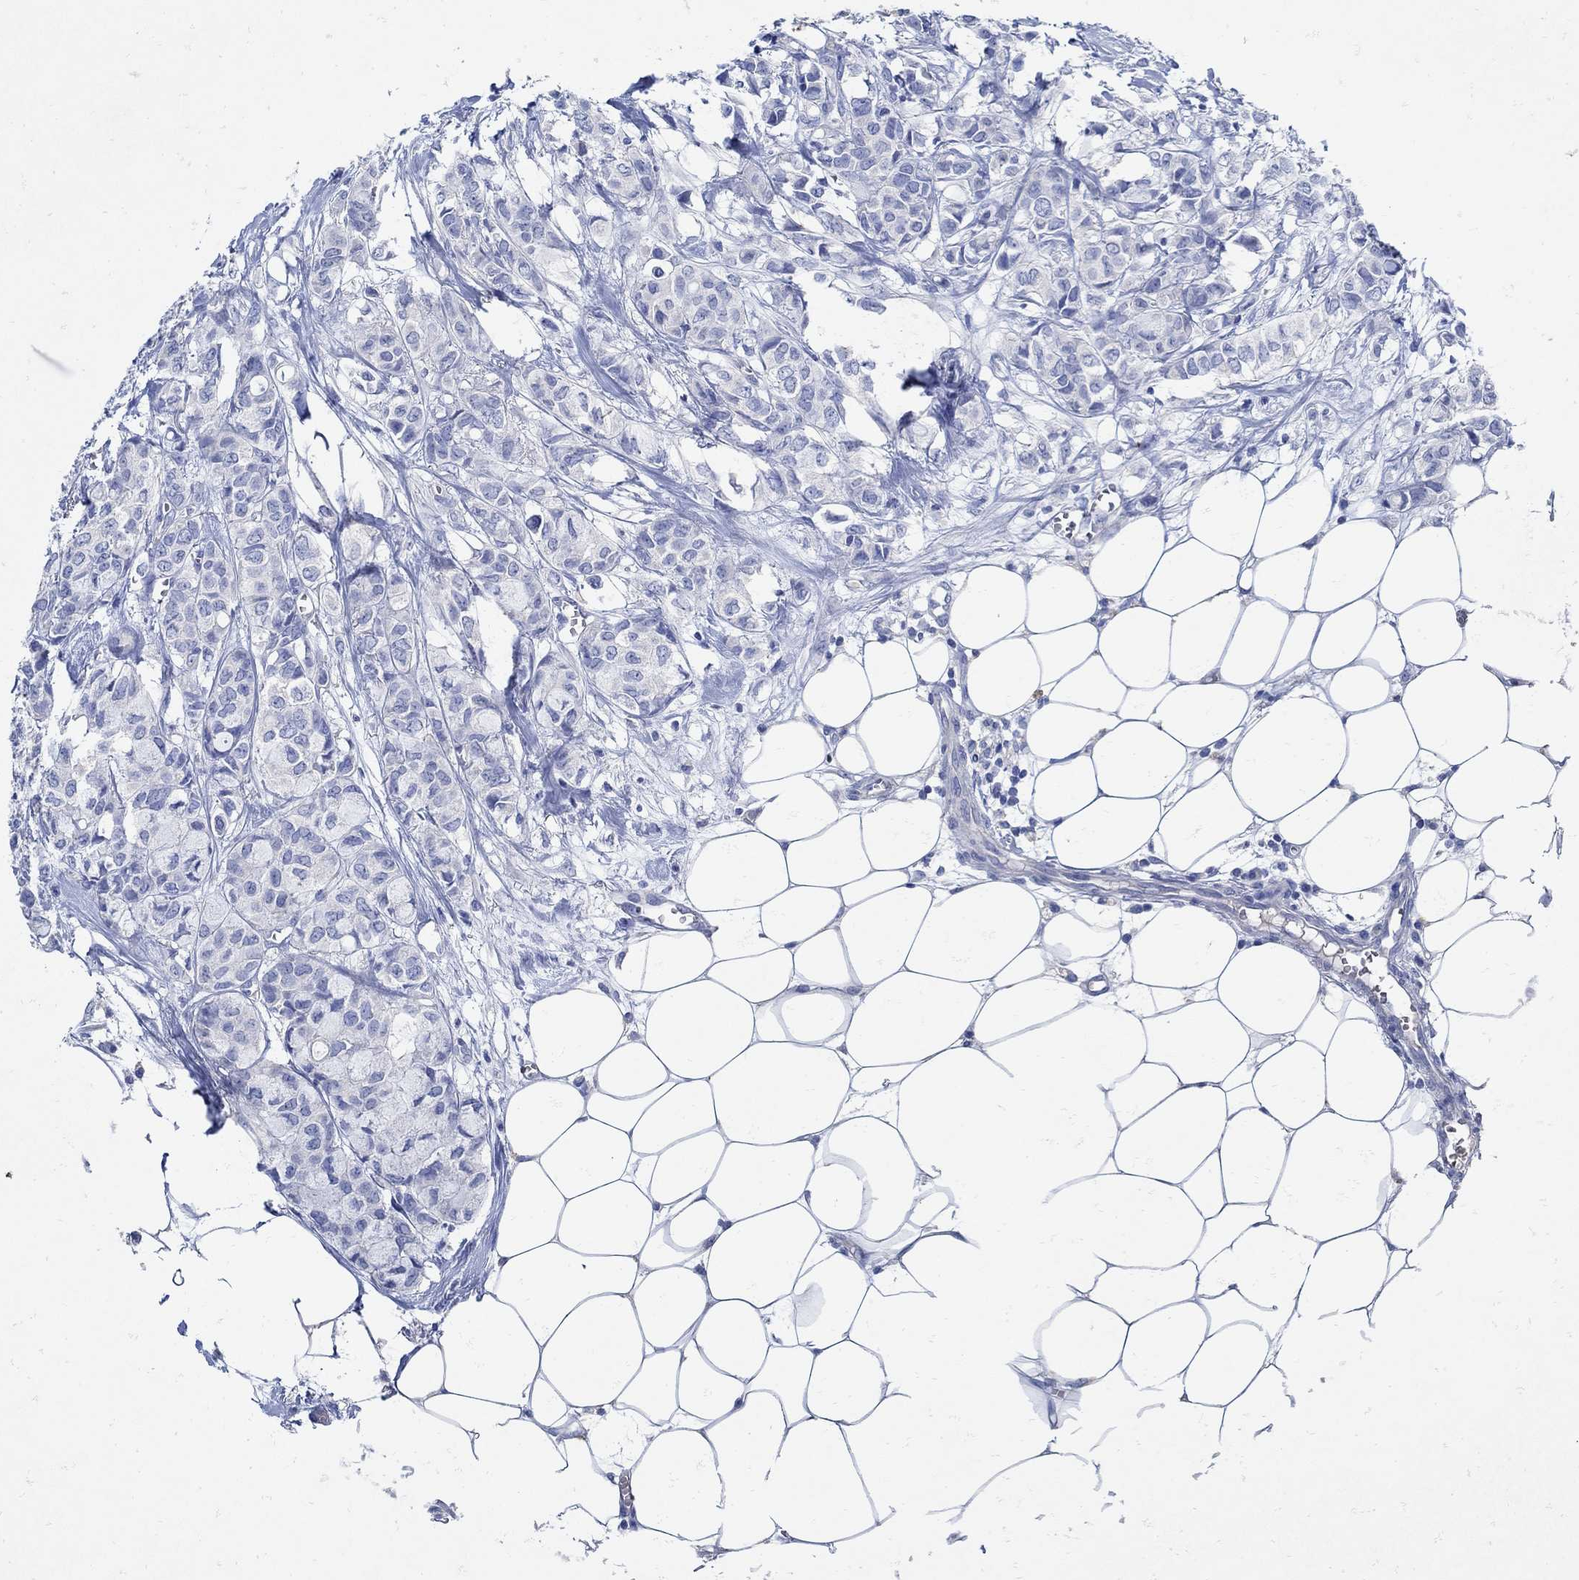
{"staining": {"intensity": "negative", "quantity": "none", "location": "none"}, "tissue": "breast cancer", "cell_type": "Tumor cells", "image_type": "cancer", "snomed": [{"axis": "morphology", "description": "Duct carcinoma"}, {"axis": "topography", "description": "Breast"}], "caption": "High power microscopy image of an IHC micrograph of breast intraductal carcinoma, revealing no significant staining in tumor cells. The staining is performed using DAB brown chromogen with nuclei counter-stained in using hematoxylin.", "gene": "NOS1", "patient": {"sex": "female", "age": 85}}